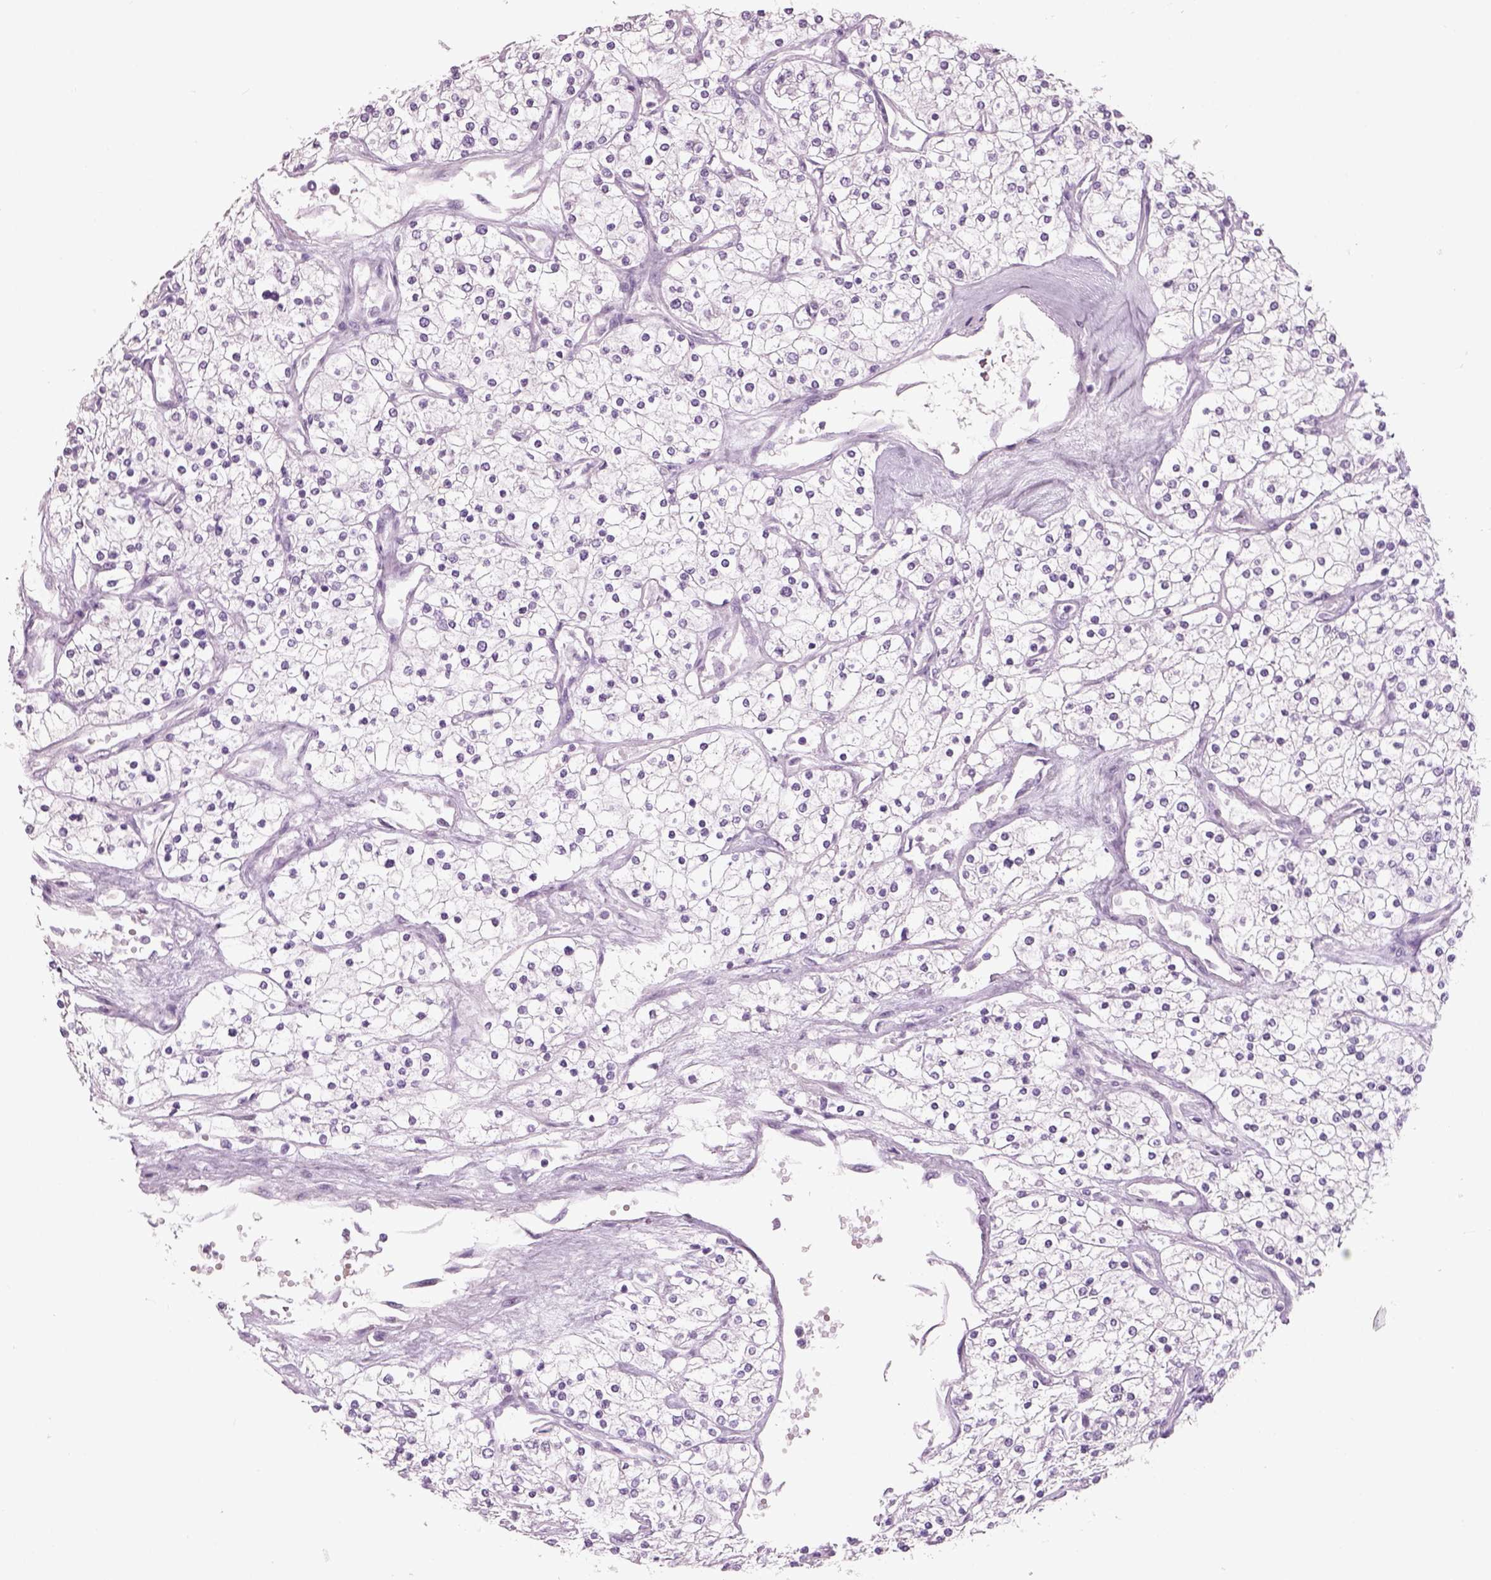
{"staining": {"intensity": "negative", "quantity": "none", "location": "none"}, "tissue": "renal cancer", "cell_type": "Tumor cells", "image_type": "cancer", "snomed": [{"axis": "morphology", "description": "Adenocarcinoma, NOS"}, {"axis": "topography", "description": "Kidney"}], "caption": "High magnification brightfield microscopy of renal cancer stained with DAB (3,3'-diaminobenzidine) (brown) and counterstained with hematoxylin (blue): tumor cells show no significant expression.", "gene": "SLC6A2", "patient": {"sex": "male", "age": 80}}